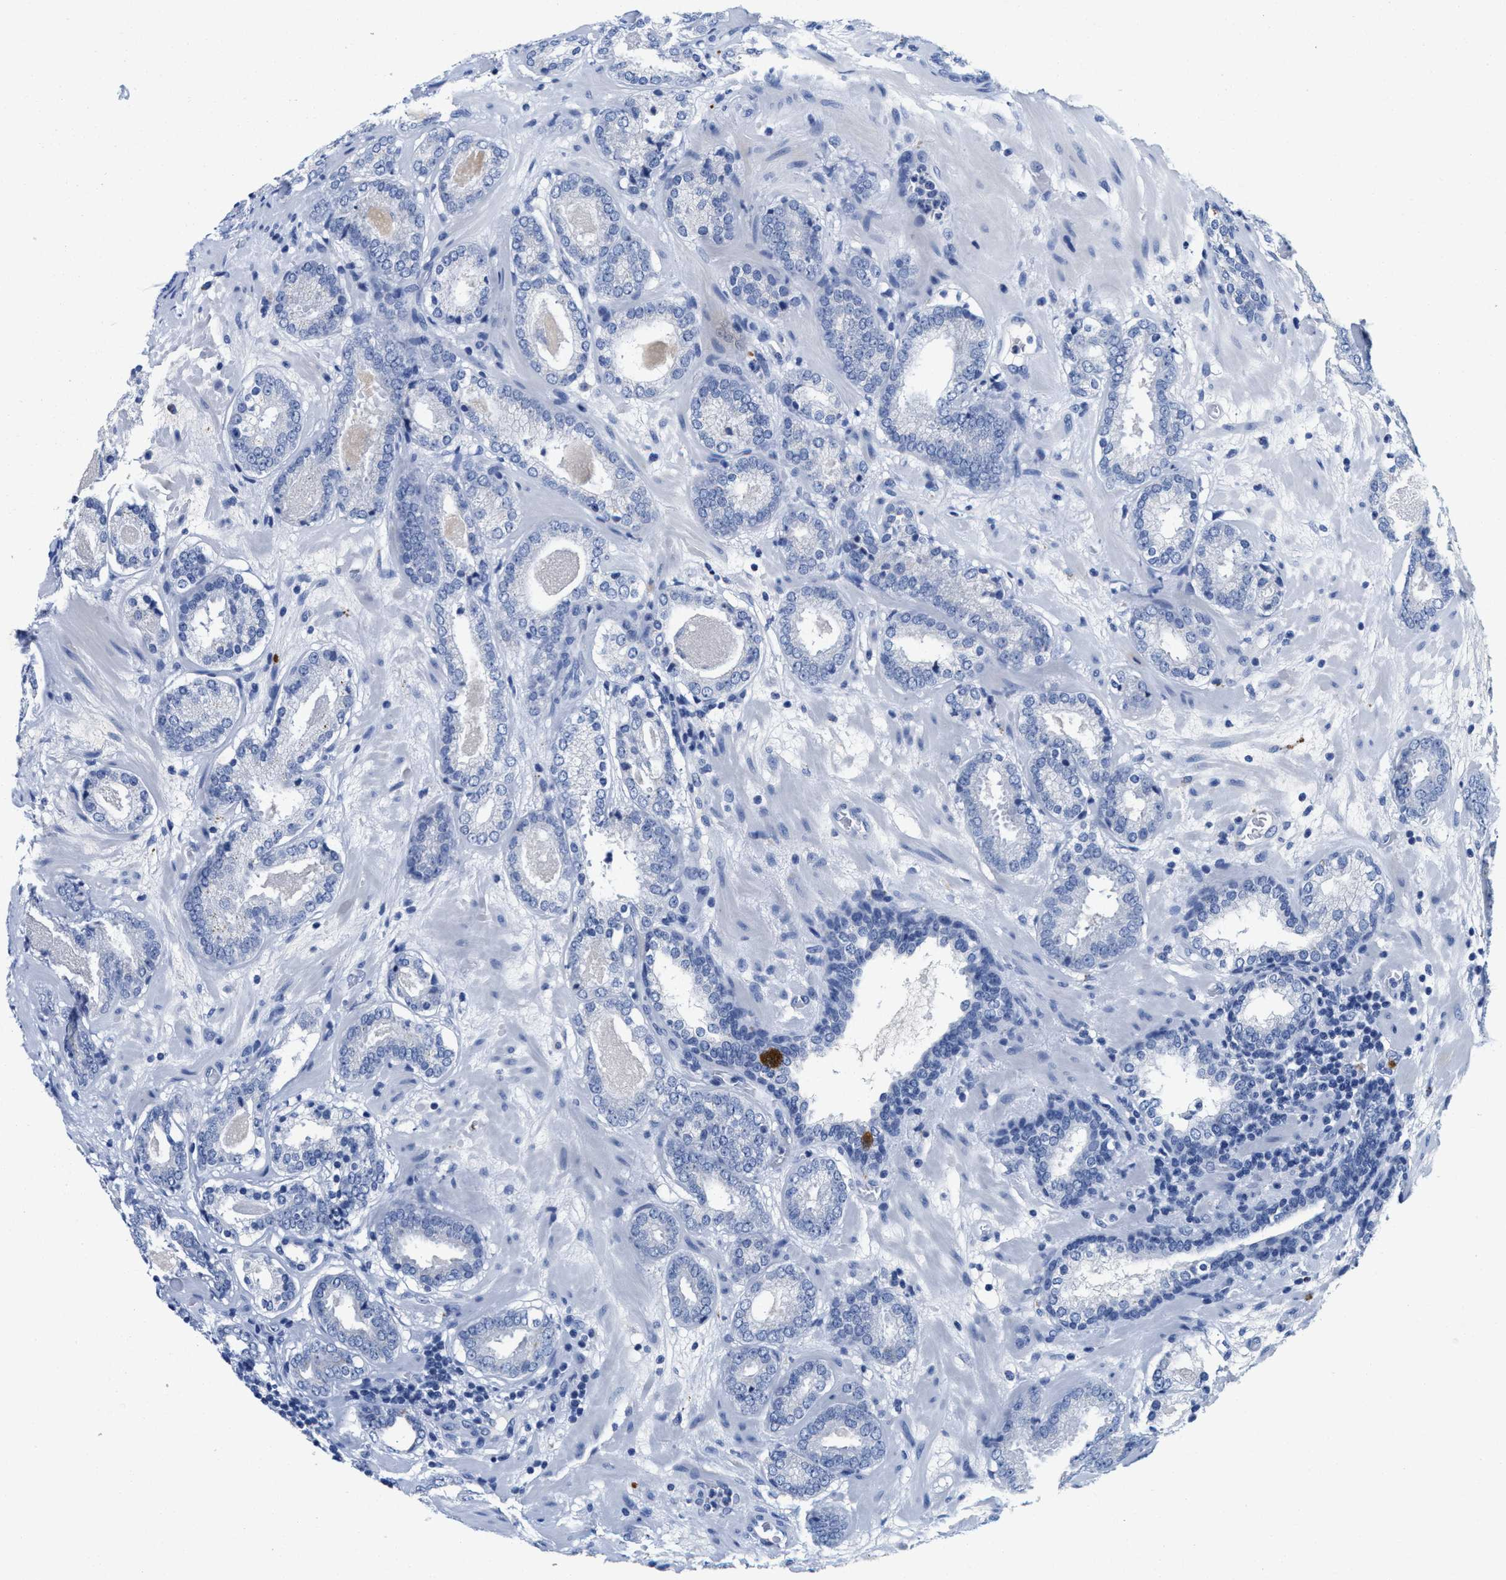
{"staining": {"intensity": "negative", "quantity": "none", "location": "none"}, "tissue": "prostate cancer", "cell_type": "Tumor cells", "image_type": "cancer", "snomed": [{"axis": "morphology", "description": "Adenocarcinoma, Low grade"}, {"axis": "topography", "description": "Prostate"}], "caption": "Immunohistochemical staining of human prostate cancer (adenocarcinoma (low-grade)) reveals no significant staining in tumor cells.", "gene": "TTC3", "patient": {"sex": "male", "age": 69}}